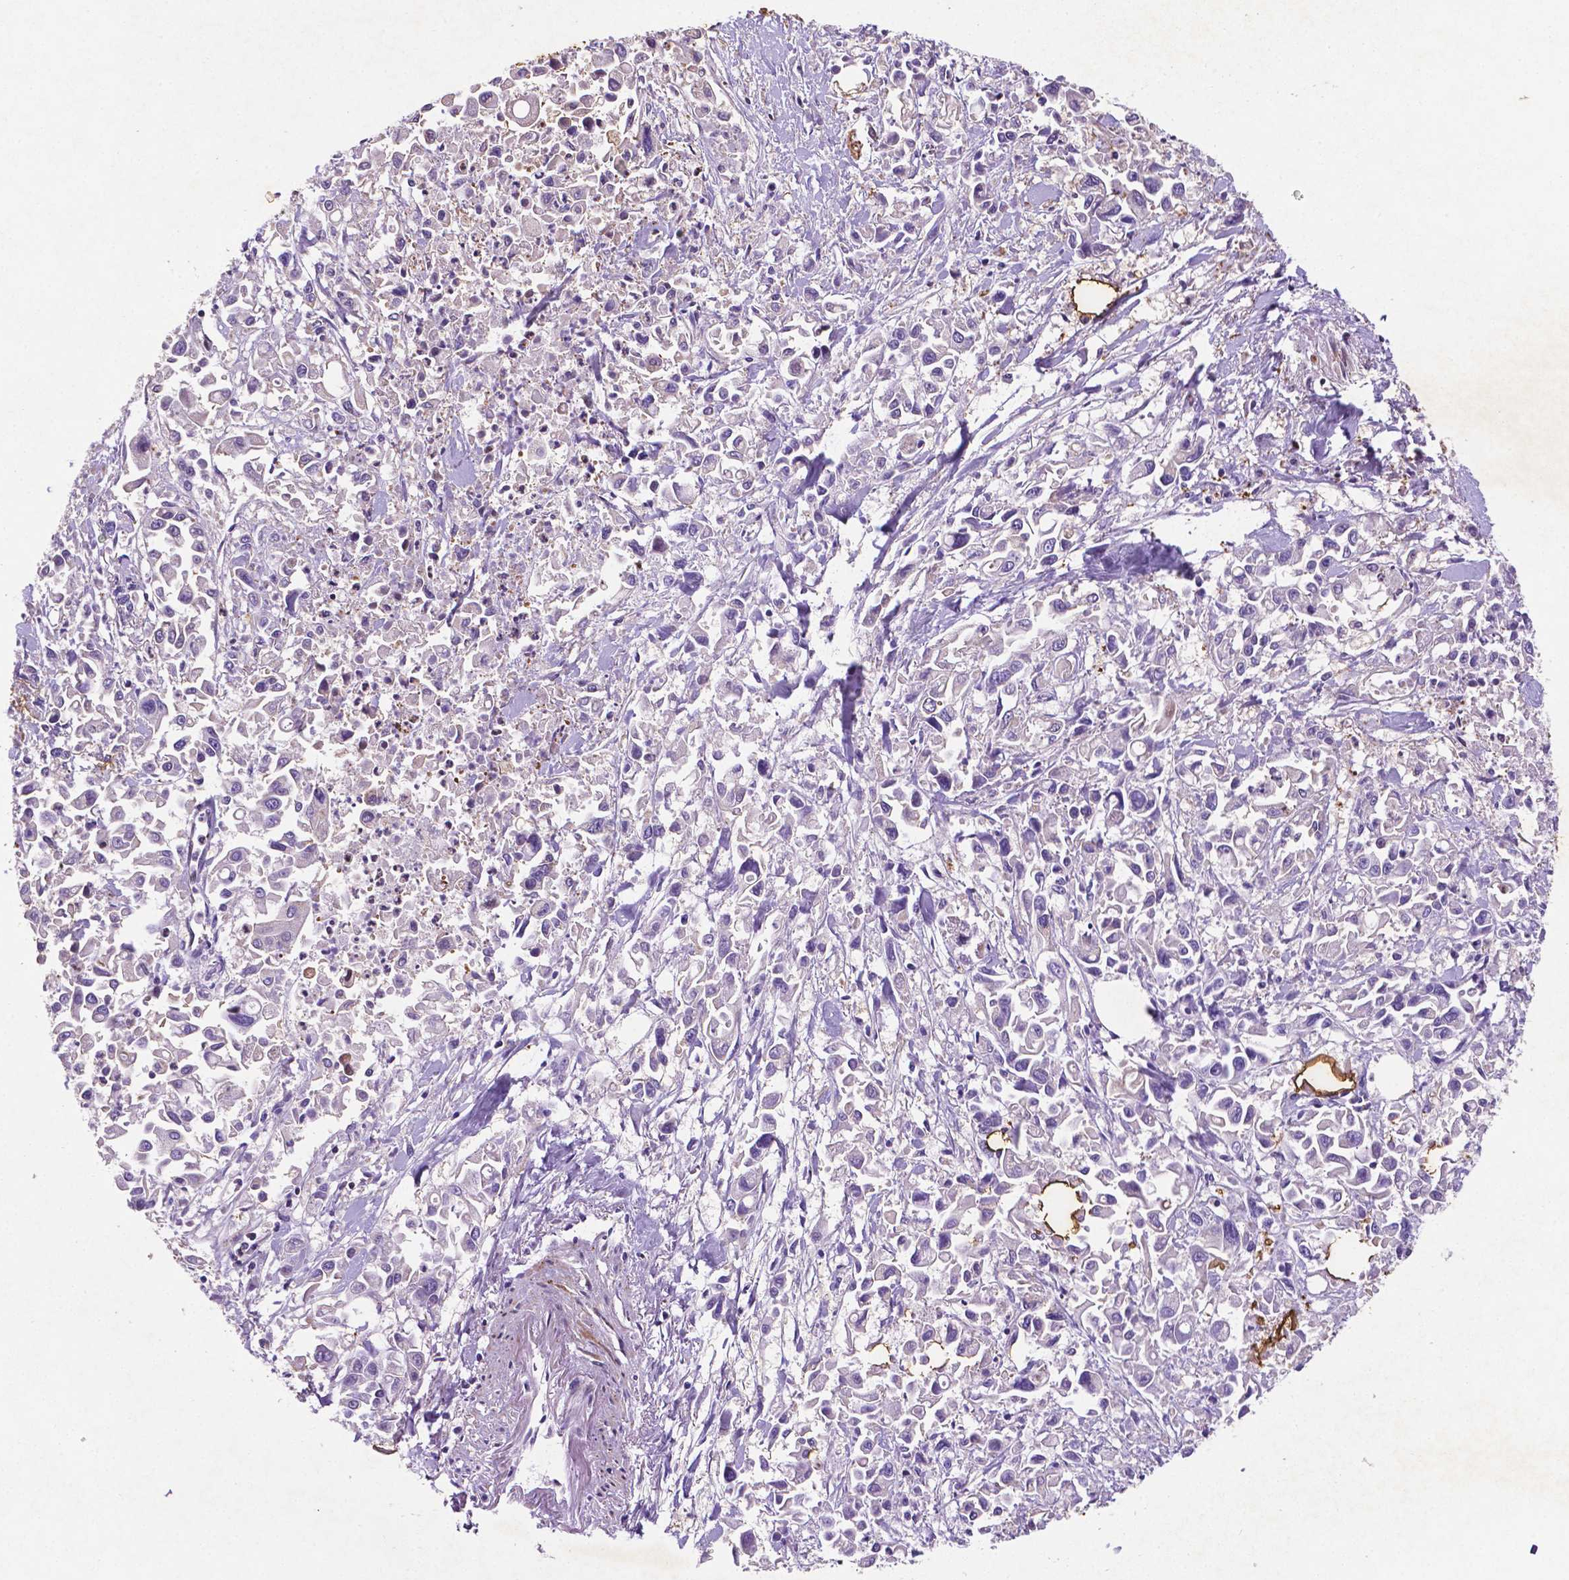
{"staining": {"intensity": "negative", "quantity": "none", "location": "none"}, "tissue": "pancreatic cancer", "cell_type": "Tumor cells", "image_type": "cancer", "snomed": [{"axis": "morphology", "description": "Adenocarcinoma, NOS"}, {"axis": "topography", "description": "Pancreas"}], "caption": "DAB (3,3'-diaminobenzidine) immunohistochemical staining of human pancreatic cancer (adenocarcinoma) reveals no significant staining in tumor cells.", "gene": "TM4SF20", "patient": {"sex": "female", "age": 83}}